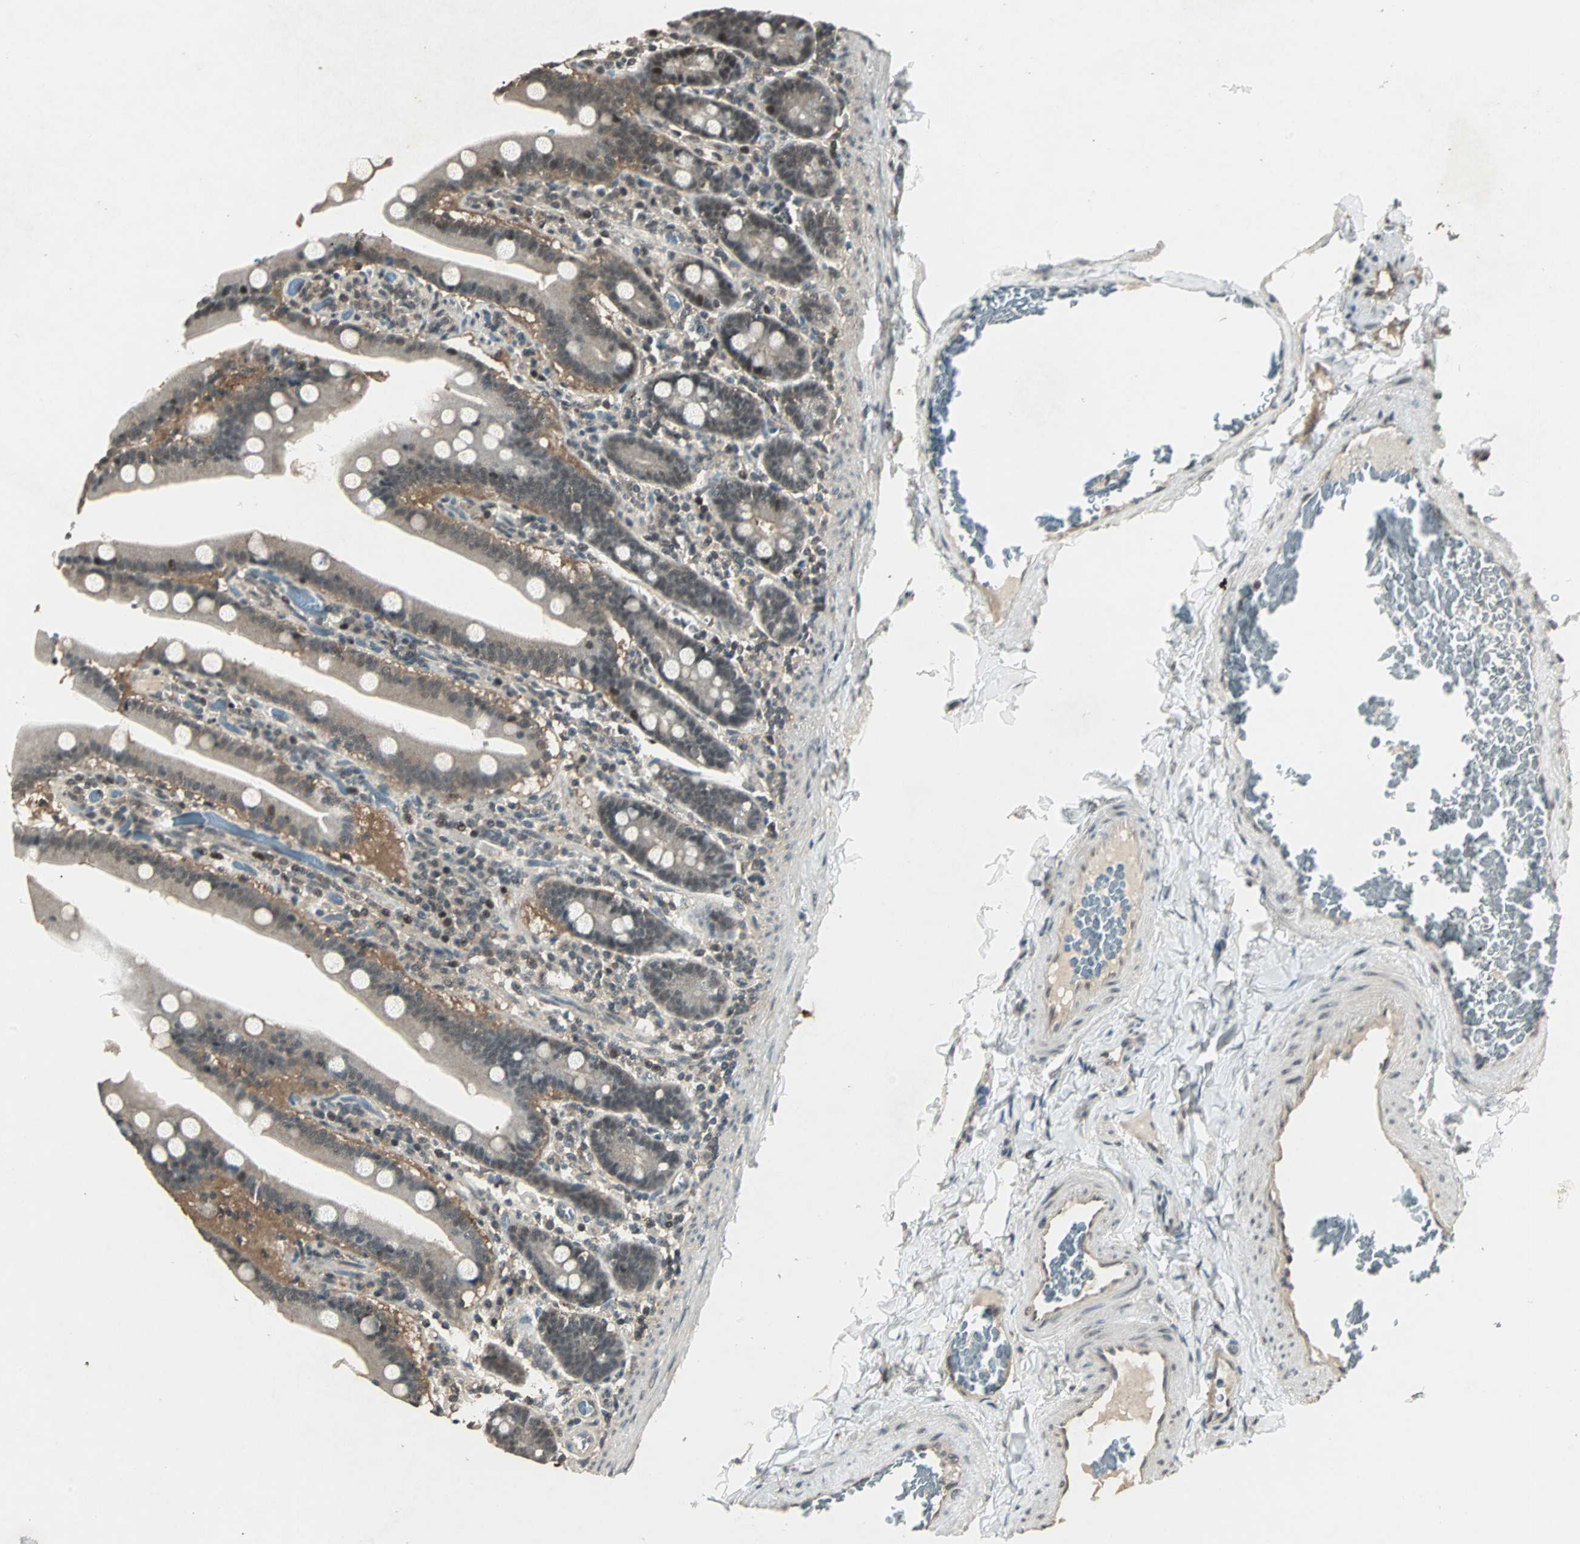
{"staining": {"intensity": "moderate", "quantity": ">75%", "location": "cytoplasmic/membranous,nuclear"}, "tissue": "duodenum", "cell_type": "Glandular cells", "image_type": "normal", "snomed": [{"axis": "morphology", "description": "Normal tissue, NOS"}, {"axis": "topography", "description": "Duodenum"}], "caption": "Immunohistochemistry of normal human duodenum displays medium levels of moderate cytoplasmic/membranous,nuclear staining in about >75% of glandular cells. (brown staining indicates protein expression, while blue staining denotes nuclei).", "gene": "ZNF701", "patient": {"sex": "female", "age": 53}}